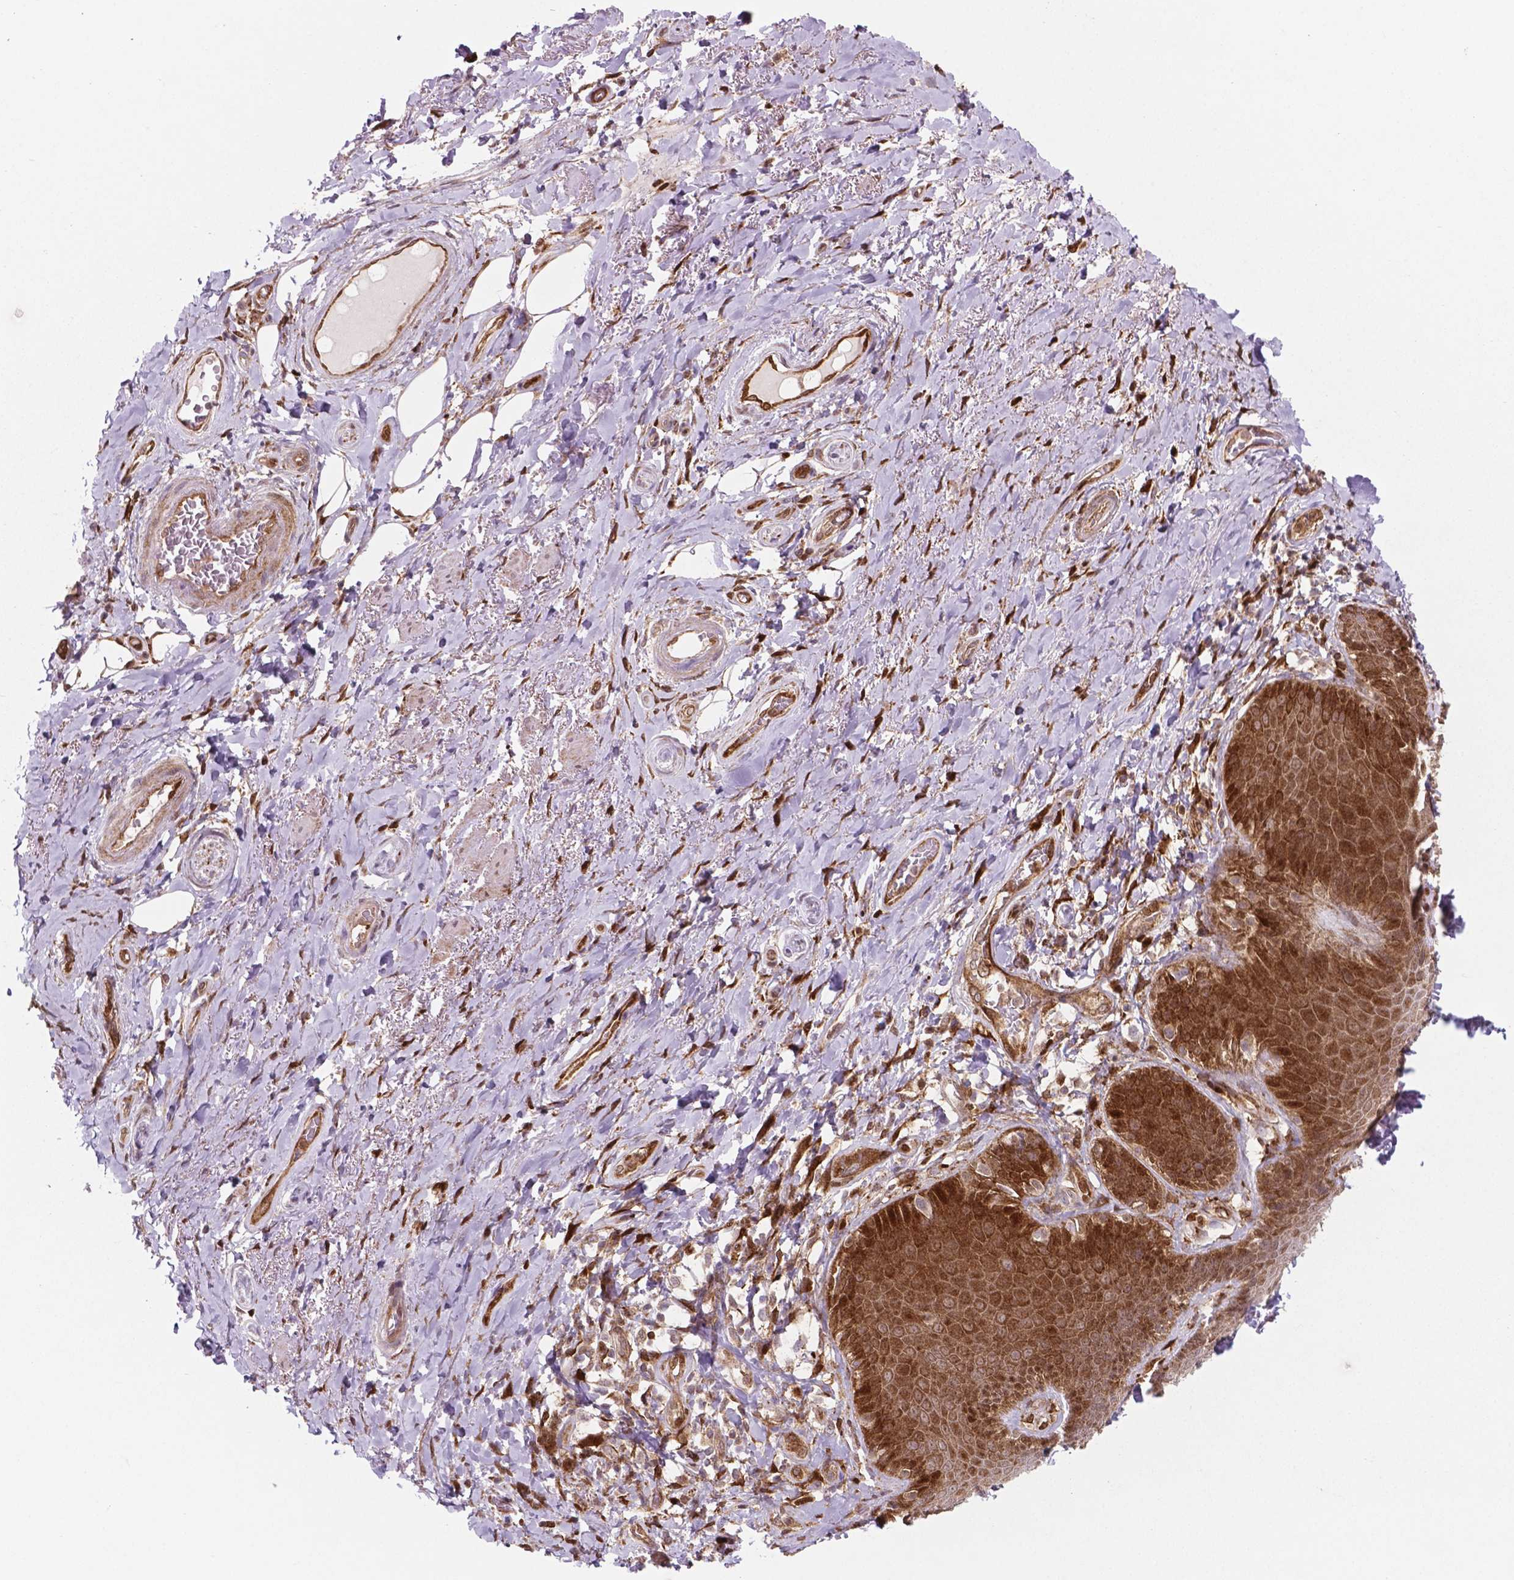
{"staining": {"intensity": "strong", "quantity": ">75%", "location": "cytoplasmic/membranous"}, "tissue": "adipose tissue", "cell_type": "Adipocytes", "image_type": "normal", "snomed": [{"axis": "morphology", "description": "Normal tissue, NOS"}, {"axis": "topography", "description": "Anal"}, {"axis": "topography", "description": "Peripheral nerve tissue"}], "caption": "Strong cytoplasmic/membranous protein positivity is present in about >75% of adipocytes in adipose tissue. (DAB IHC, brown staining for protein, blue staining for nuclei).", "gene": "LDHA", "patient": {"sex": "male", "age": 53}}